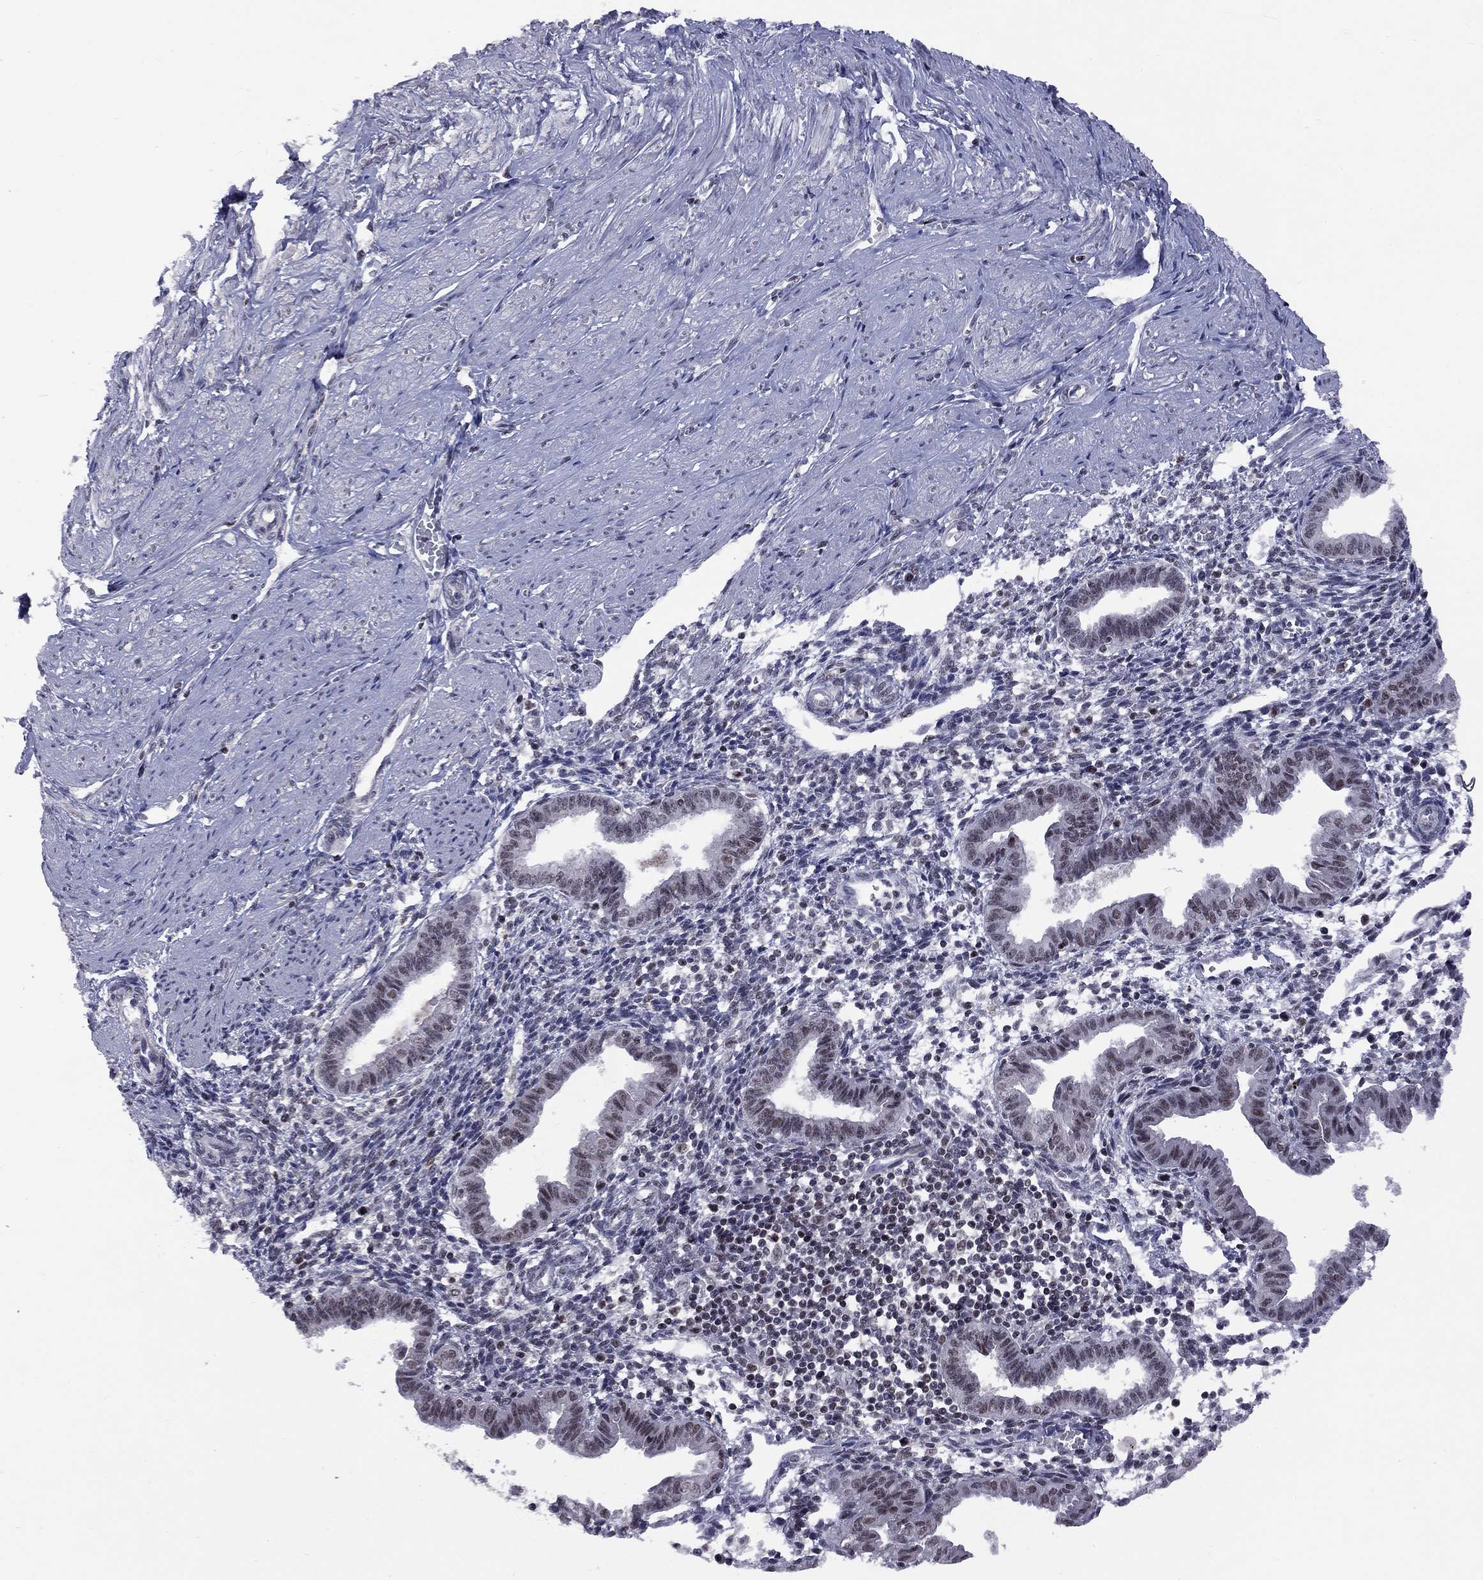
{"staining": {"intensity": "negative", "quantity": "none", "location": "none"}, "tissue": "endometrium", "cell_type": "Cells in endometrial stroma", "image_type": "normal", "snomed": [{"axis": "morphology", "description": "Normal tissue, NOS"}, {"axis": "topography", "description": "Endometrium"}], "caption": "High power microscopy micrograph of an immunohistochemistry photomicrograph of benign endometrium, revealing no significant expression in cells in endometrial stroma. The staining was performed using DAB to visualize the protein expression in brown, while the nuclei were stained in blue with hematoxylin (Magnification: 20x).", "gene": "TAF9", "patient": {"sex": "female", "age": 37}}